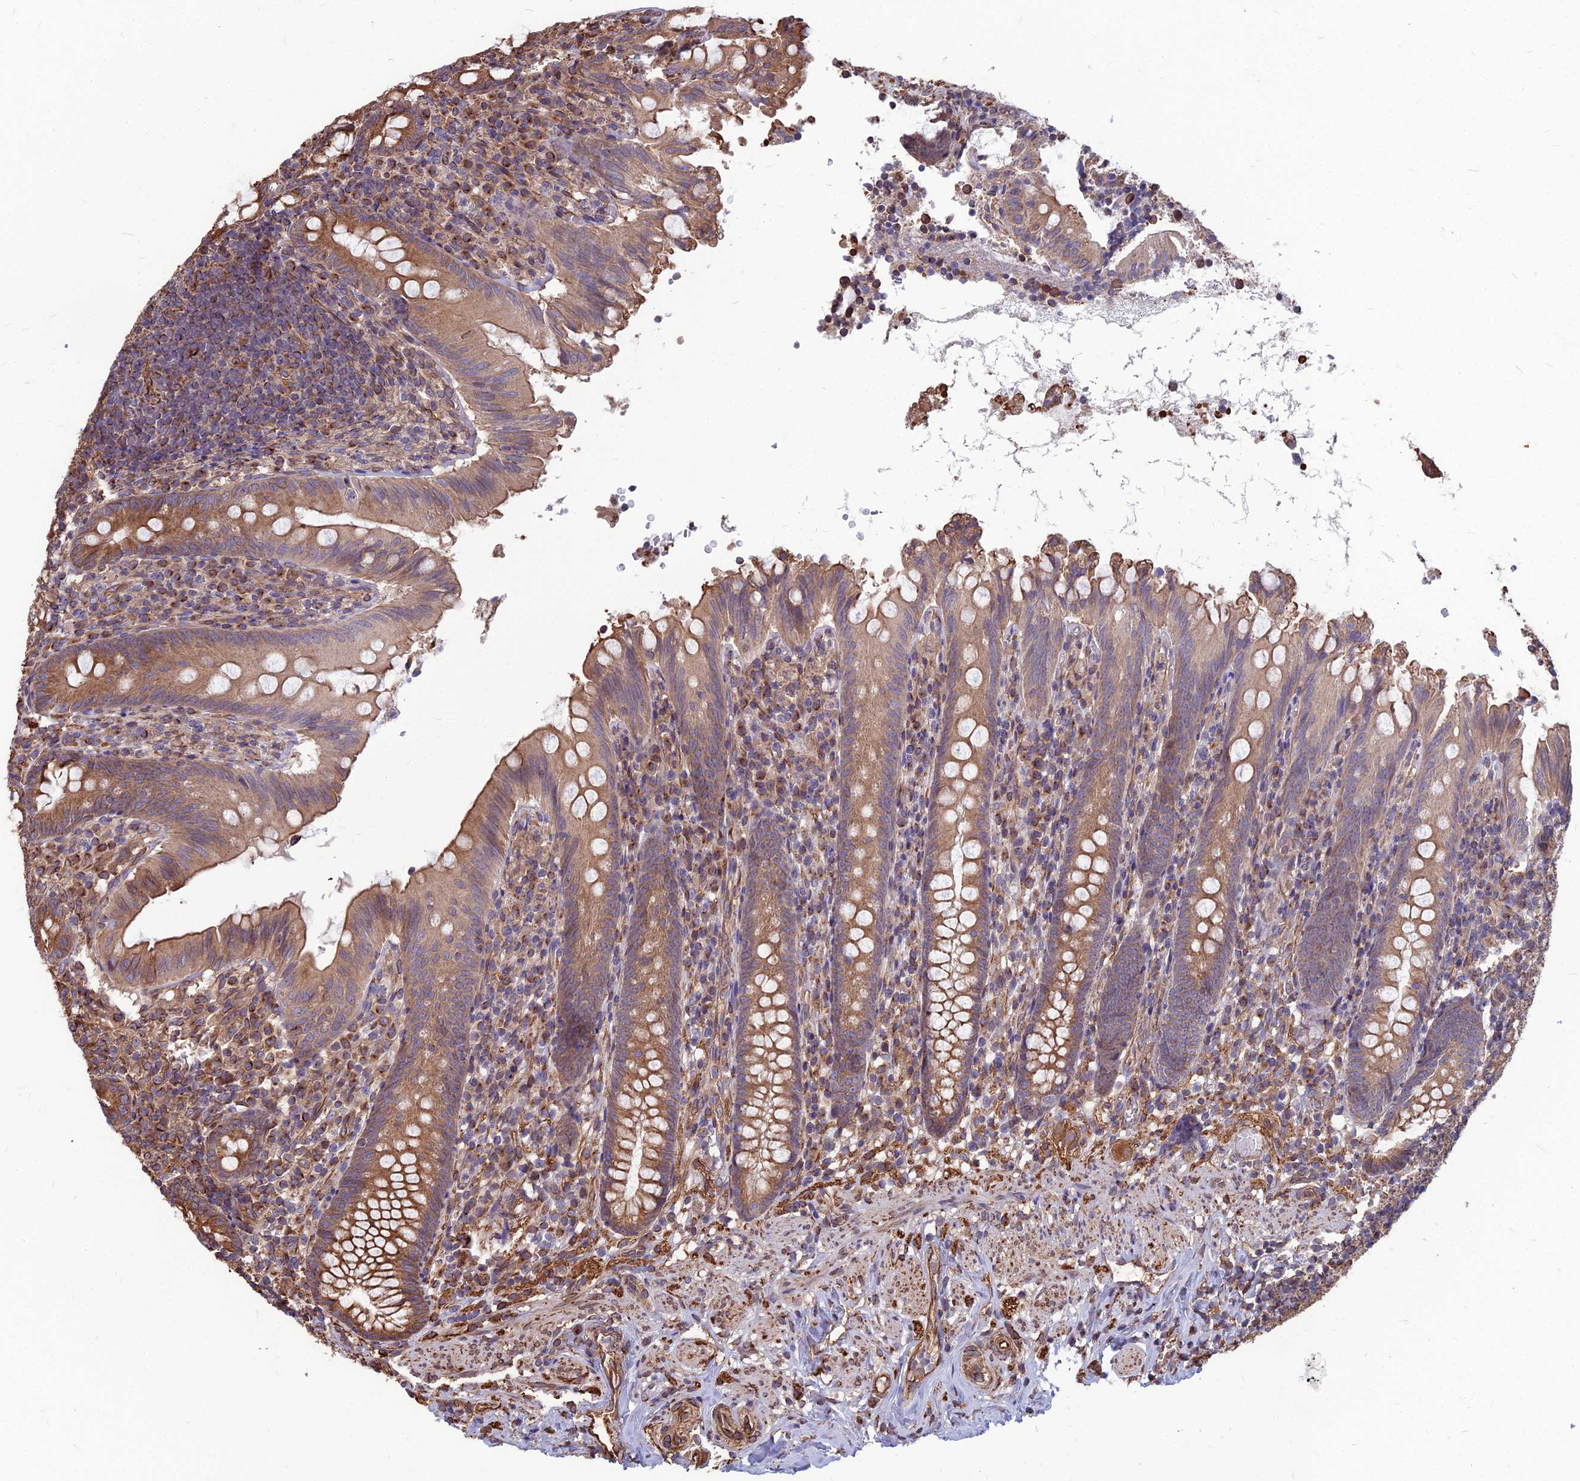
{"staining": {"intensity": "moderate", "quantity": ">75%", "location": "cytoplasmic/membranous"}, "tissue": "appendix", "cell_type": "Glandular cells", "image_type": "normal", "snomed": [{"axis": "morphology", "description": "Normal tissue, NOS"}, {"axis": "topography", "description": "Appendix"}], "caption": "Moderate cytoplasmic/membranous protein positivity is appreciated in about >75% of glandular cells in appendix.", "gene": "LSM6", "patient": {"sex": "male", "age": 55}}